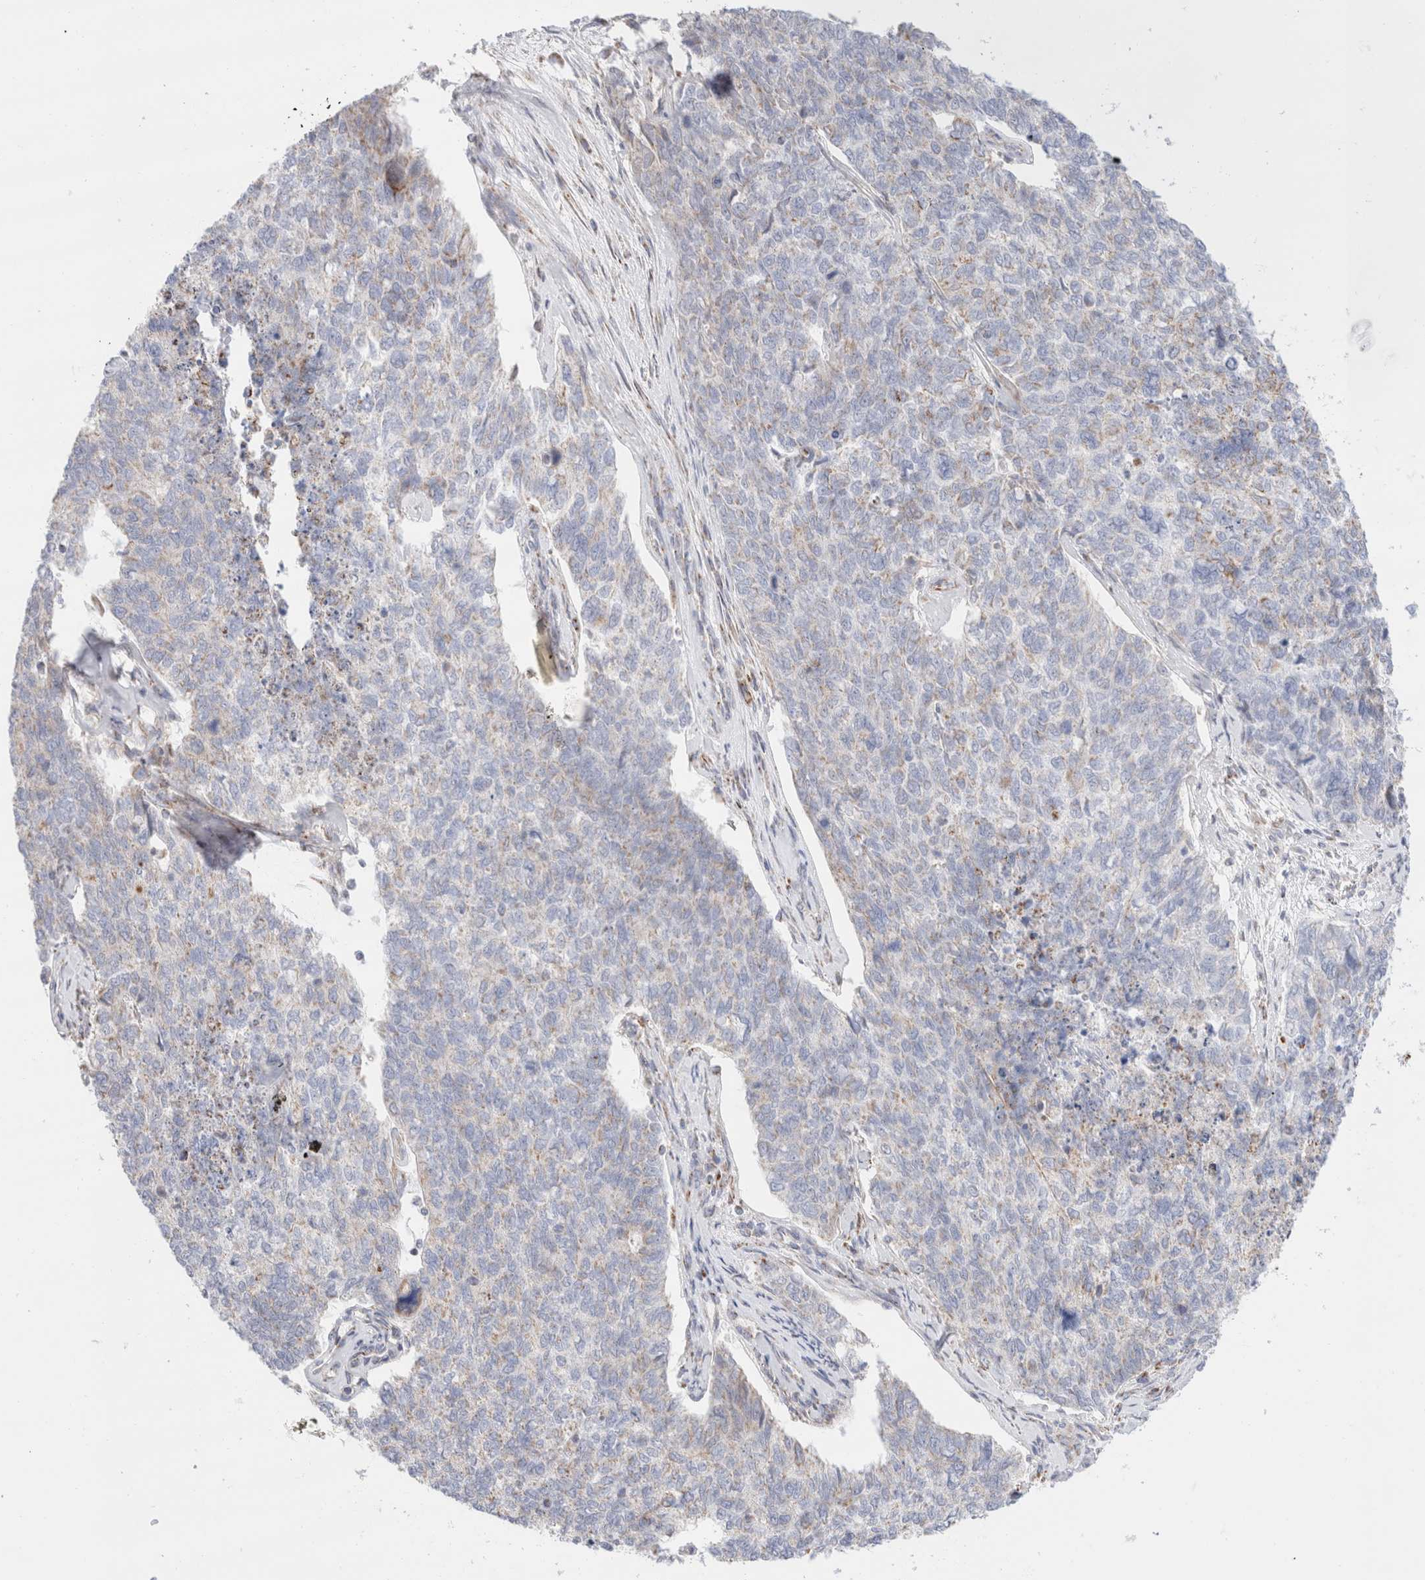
{"staining": {"intensity": "weak", "quantity": "<25%", "location": "cytoplasmic/membranous"}, "tissue": "cervical cancer", "cell_type": "Tumor cells", "image_type": "cancer", "snomed": [{"axis": "morphology", "description": "Squamous cell carcinoma, NOS"}, {"axis": "topography", "description": "Cervix"}], "caption": "Immunohistochemistry (IHC) image of human squamous cell carcinoma (cervical) stained for a protein (brown), which shows no staining in tumor cells. (Stains: DAB (3,3'-diaminobenzidine) immunohistochemistry with hematoxylin counter stain, Microscopy: brightfield microscopy at high magnification).", "gene": "ATP6V1C1", "patient": {"sex": "female", "age": 63}}